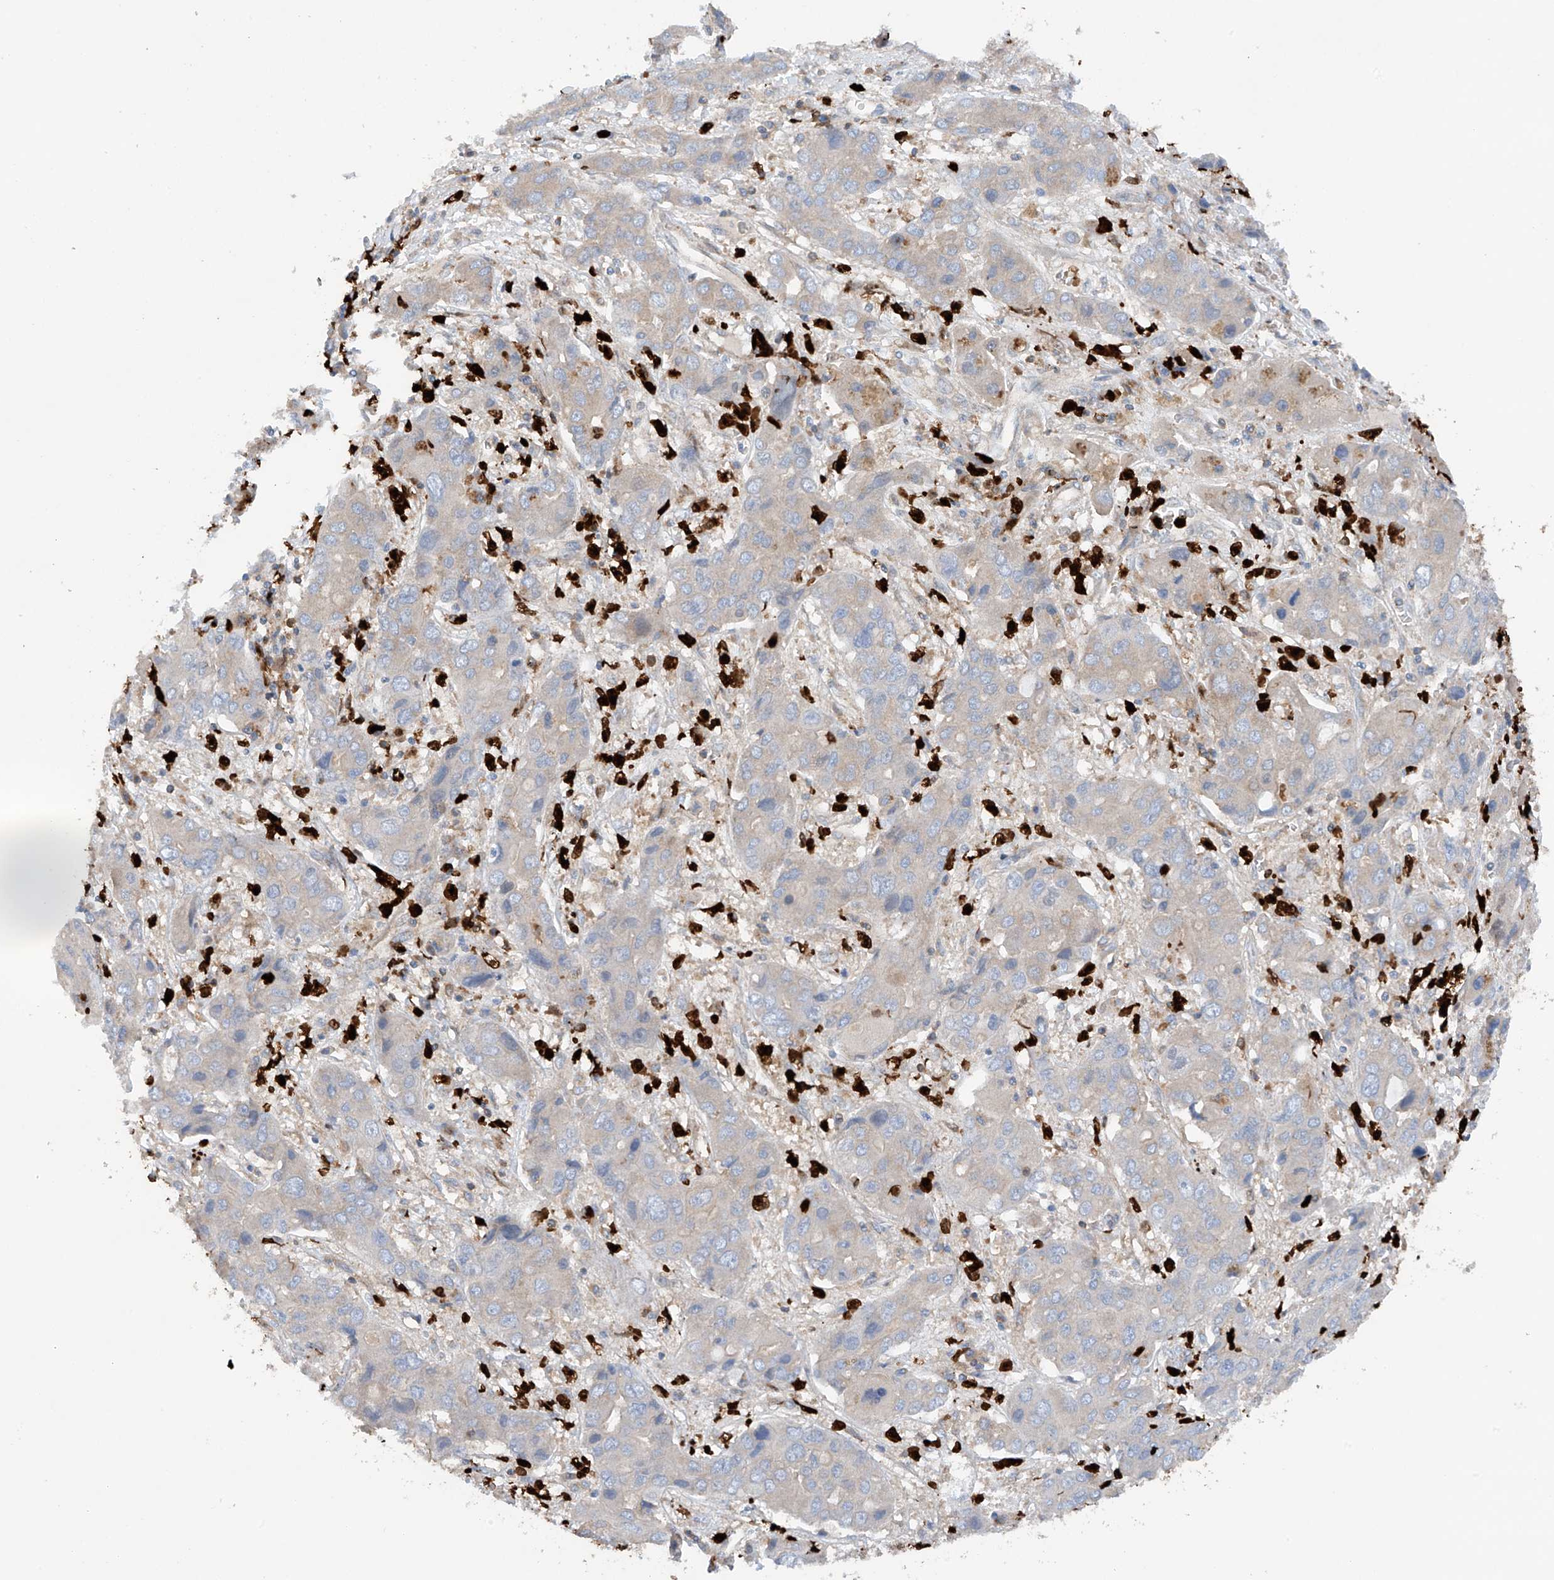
{"staining": {"intensity": "weak", "quantity": "<25%", "location": "cytoplasmic/membranous"}, "tissue": "liver cancer", "cell_type": "Tumor cells", "image_type": "cancer", "snomed": [{"axis": "morphology", "description": "Cholangiocarcinoma"}, {"axis": "topography", "description": "Liver"}], "caption": "IHC image of liver cholangiocarcinoma stained for a protein (brown), which demonstrates no expression in tumor cells.", "gene": "PHACTR2", "patient": {"sex": "male", "age": 67}}